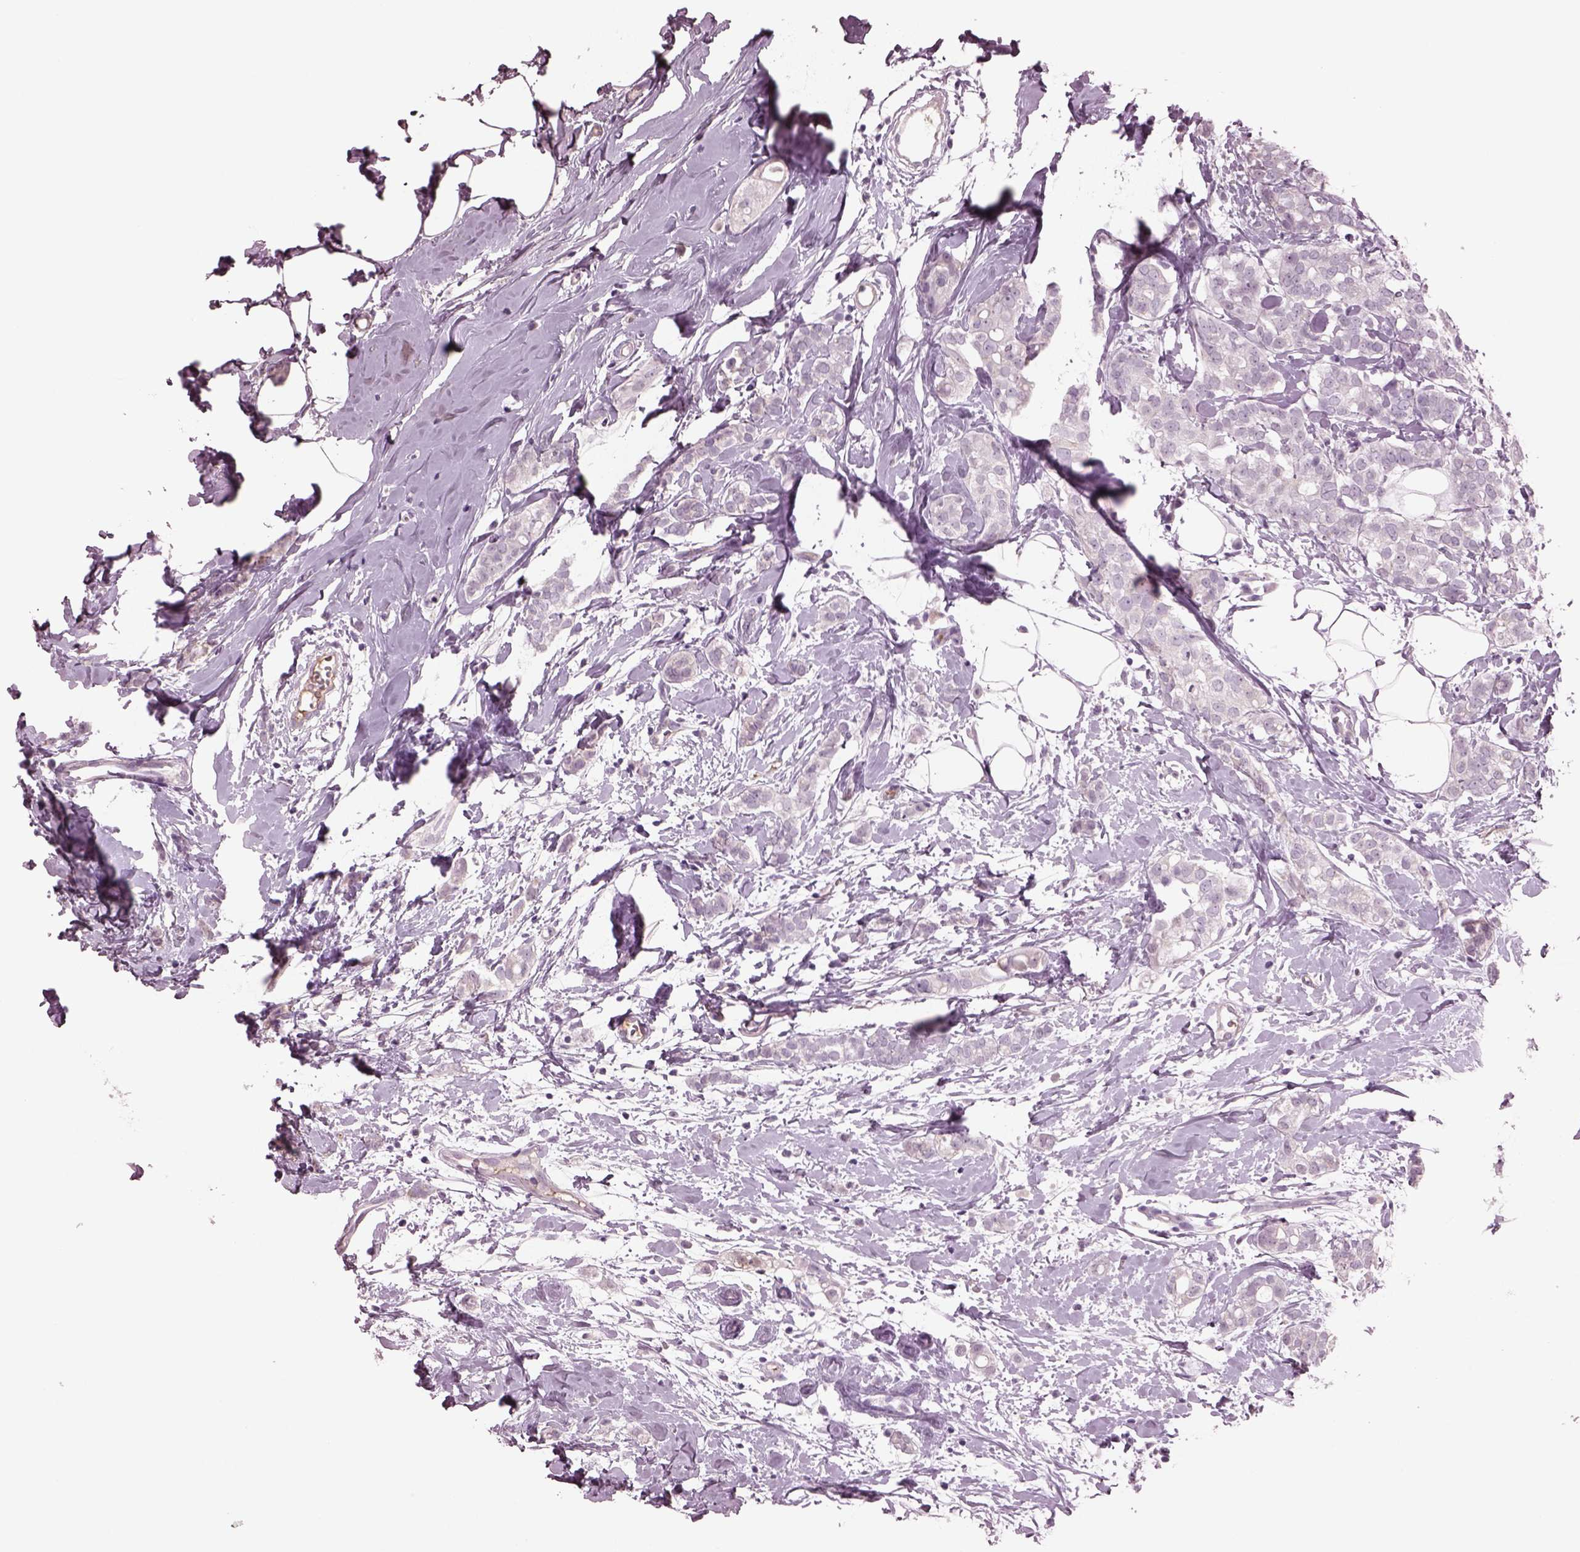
{"staining": {"intensity": "negative", "quantity": "none", "location": "none"}, "tissue": "breast cancer", "cell_type": "Tumor cells", "image_type": "cancer", "snomed": [{"axis": "morphology", "description": "Duct carcinoma"}, {"axis": "topography", "description": "Breast"}], "caption": "Tumor cells show no significant protein staining in infiltrating ductal carcinoma (breast).", "gene": "CYLC1", "patient": {"sex": "female", "age": 40}}